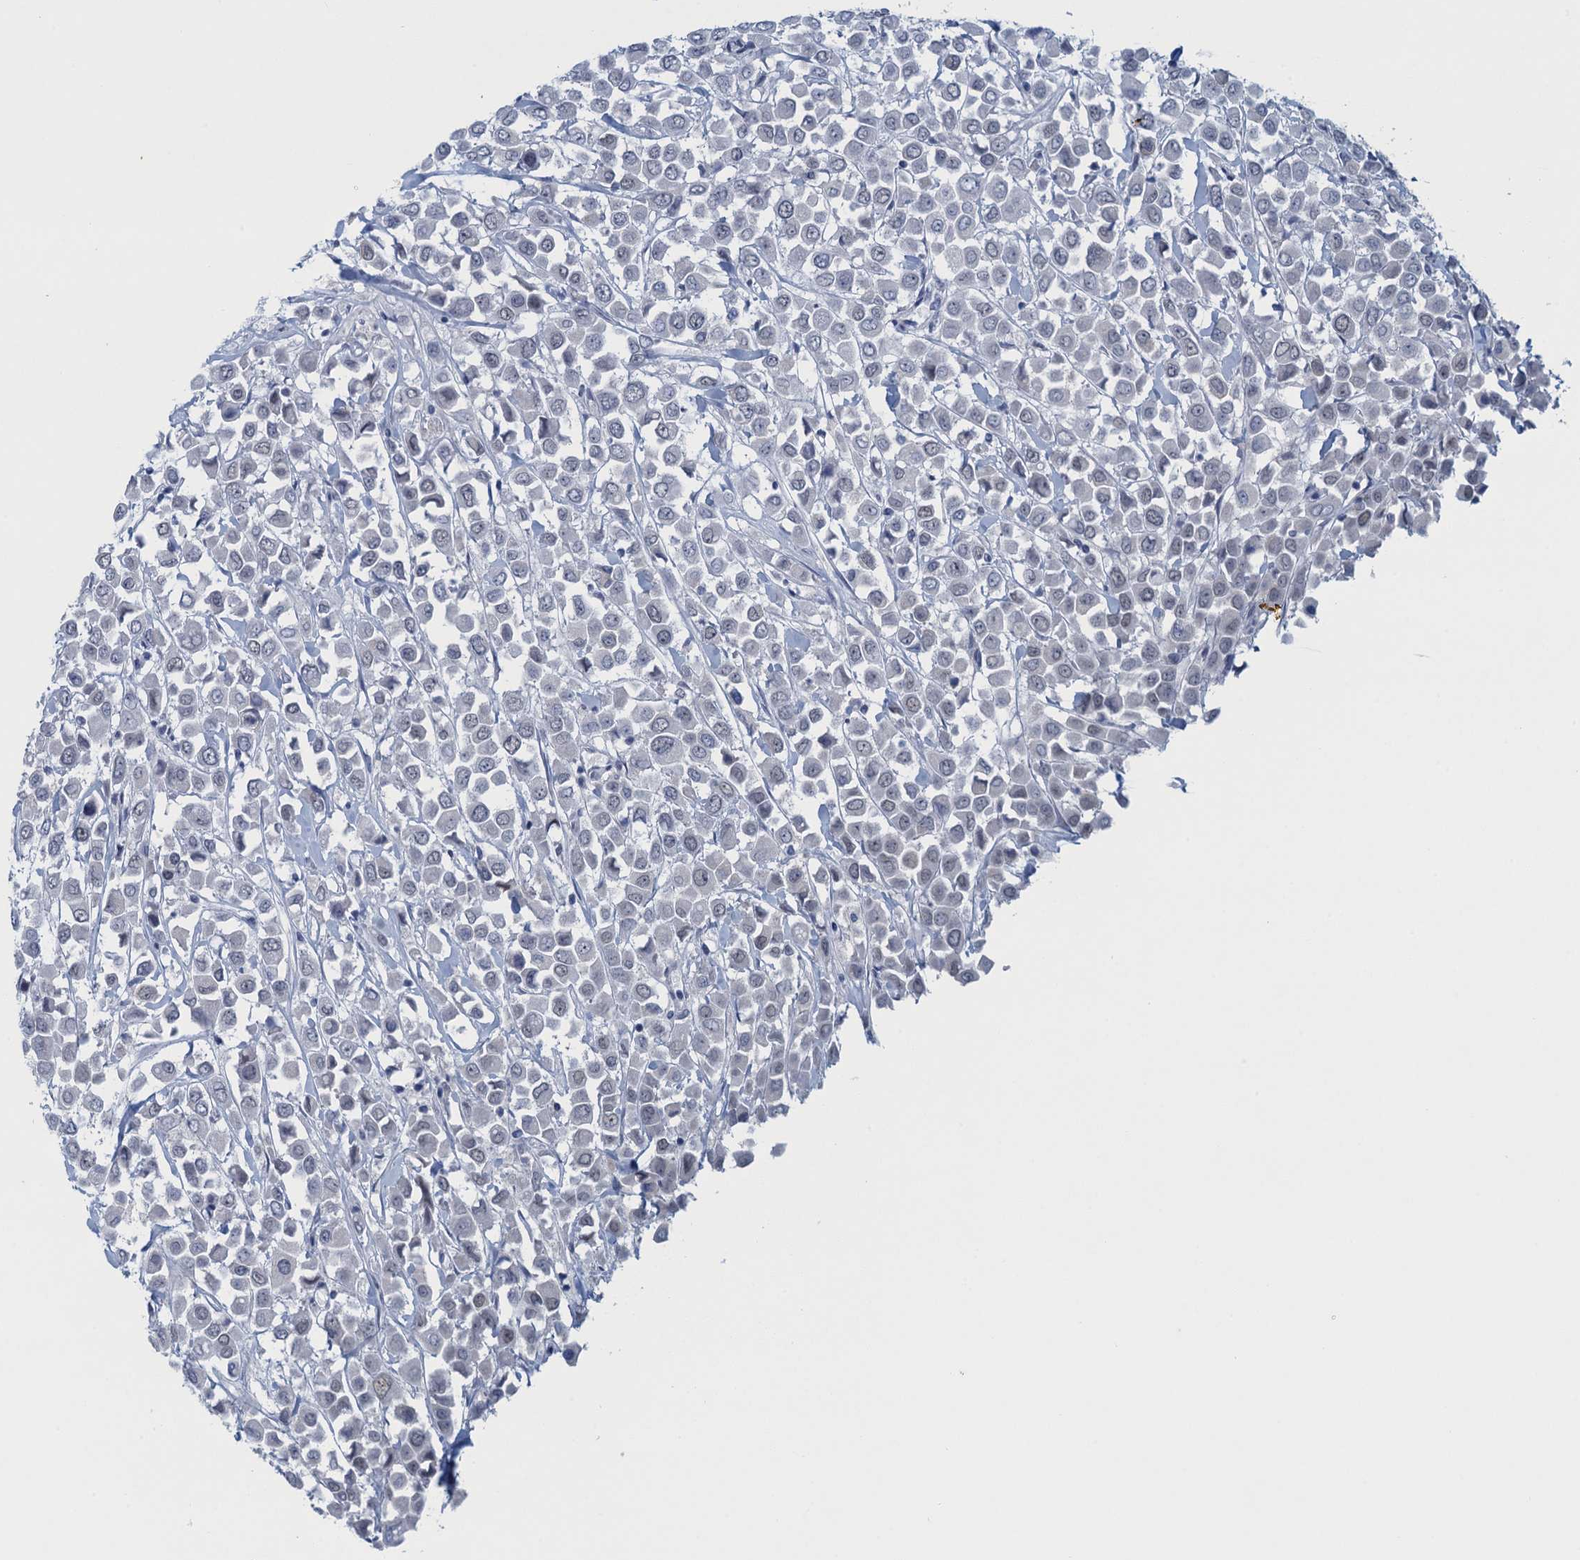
{"staining": {"intensity": "negative", "quantity": "none", "location": "none"}, "tissue": "breast cancer", "cell_type": "Tumor cells", "image_type": "cancer", "snomed": [{"axis": "morphology", "description": "Duct carcinoma"}, {"axis": "topography", "description": "Breast"}], "caption": "Photomicrograph shows no protein positivity in tumor cells of infiltrating ductal carcinoma (breast) tissue. (Immunohistochemistry (ihc), brightfield microscopy, high magnification).", "gene": "ENSG00000131152", "patient": {"sex": "female", "age": 61}}